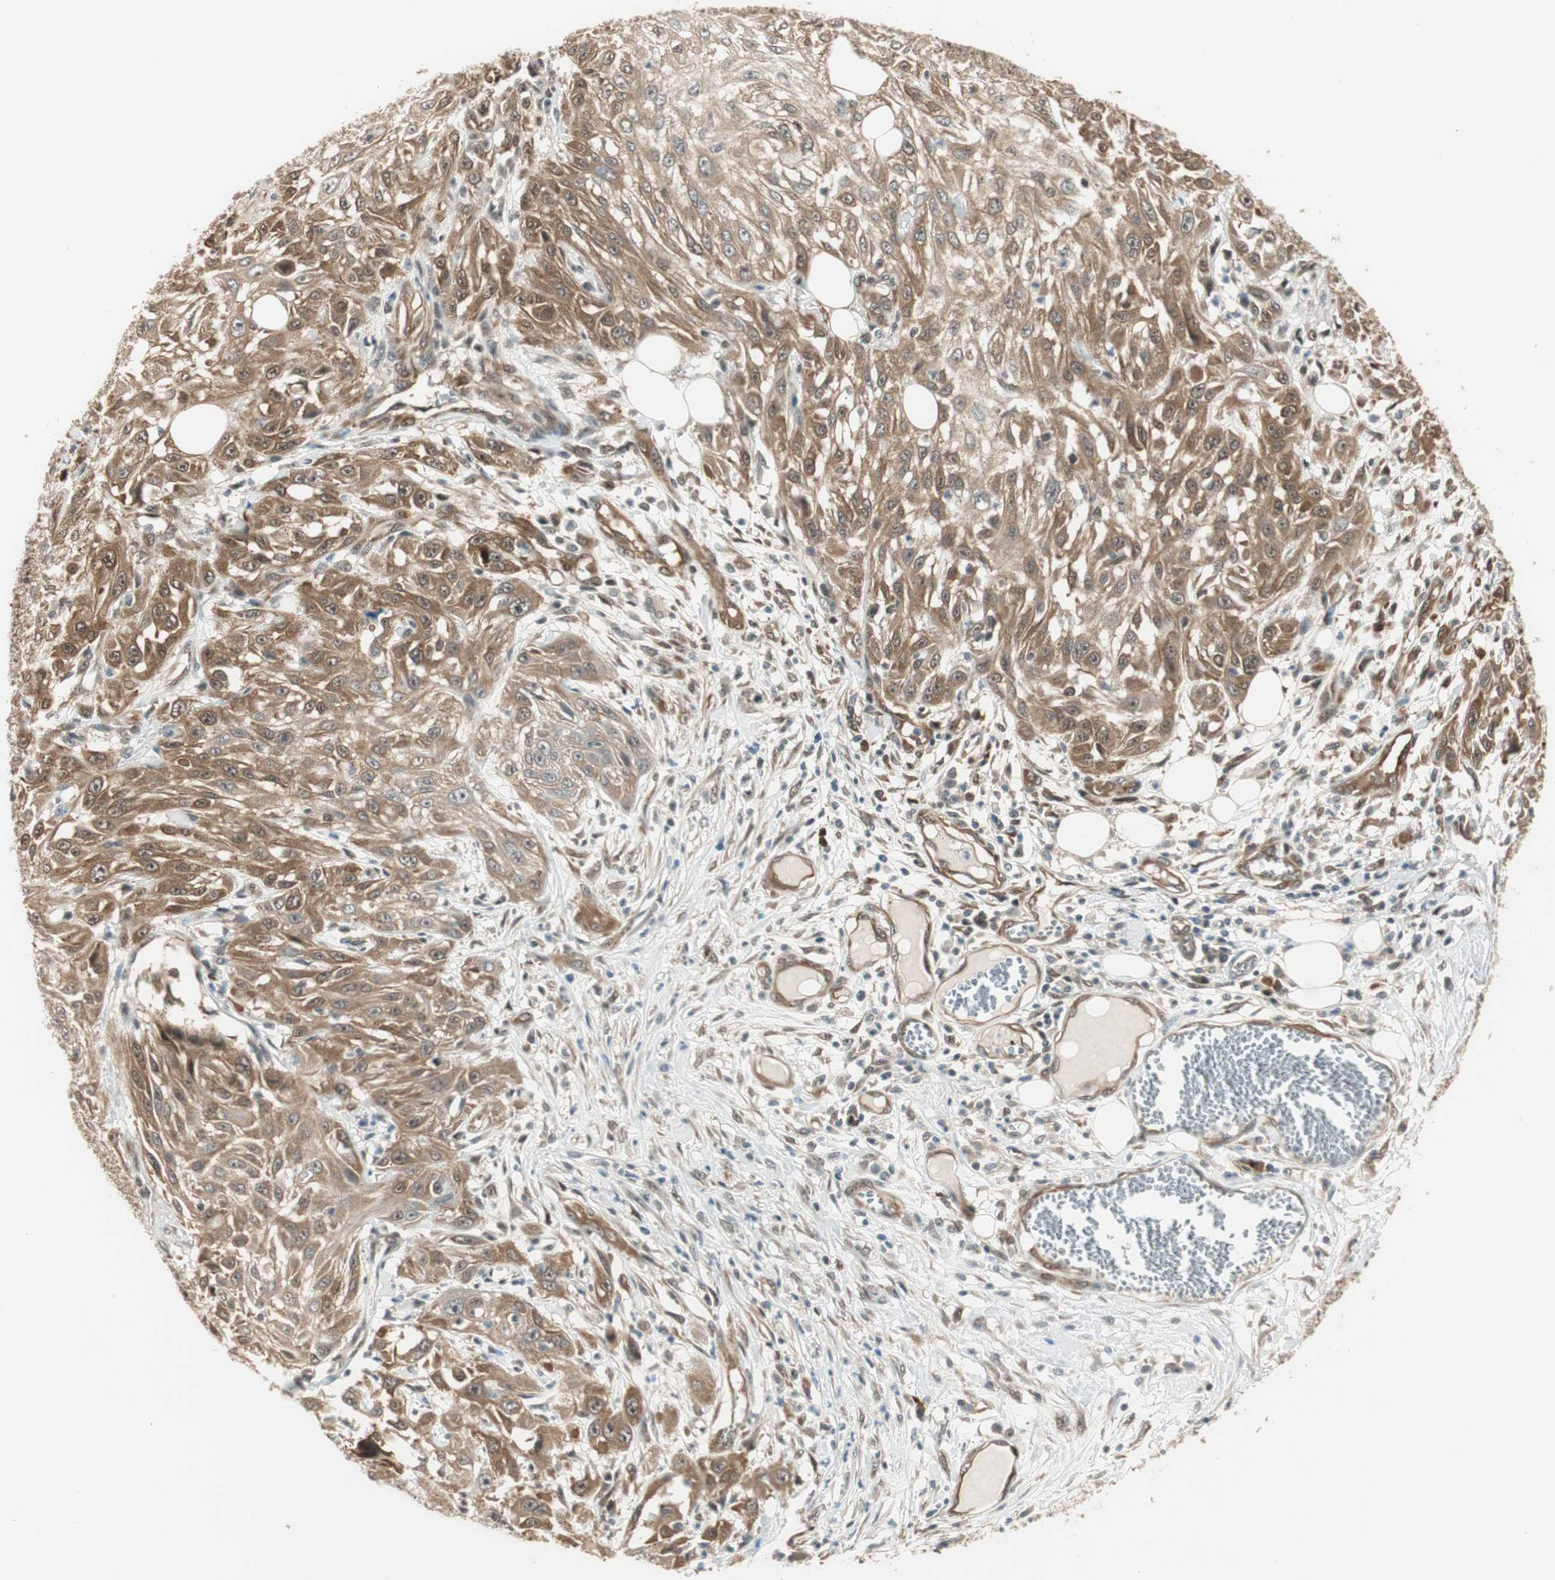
{"staining": {"intensity": "weak", "quantity": ">75%", "location": "cytoplasmic/membranous"}, "tissue": "skin cancer", "cell_type": "Tumor cells", "image_type": "cancer", "snomed": [{"axis": "morphology", "description": "Squamous cell carcinoma, NOS"}, {"axis": "topography", "description": "Skin"}], "caption": "Immunohistochemistry (IHC) staining of squamous cell carcinoma (skin), which reveals low levels of weak cytoplasmic/membranous expression in approximately >75% of tumor cells indicating weak cytoplasmic/membranous protein staining. The staining was performed using DAB (3,3'-diaminobenzidine) (brown) for protein detection and nuclei were counterstained in hematoxylin (blue).", "gene": "IPO5", "patient": {"sex": "male", "age": 75}}